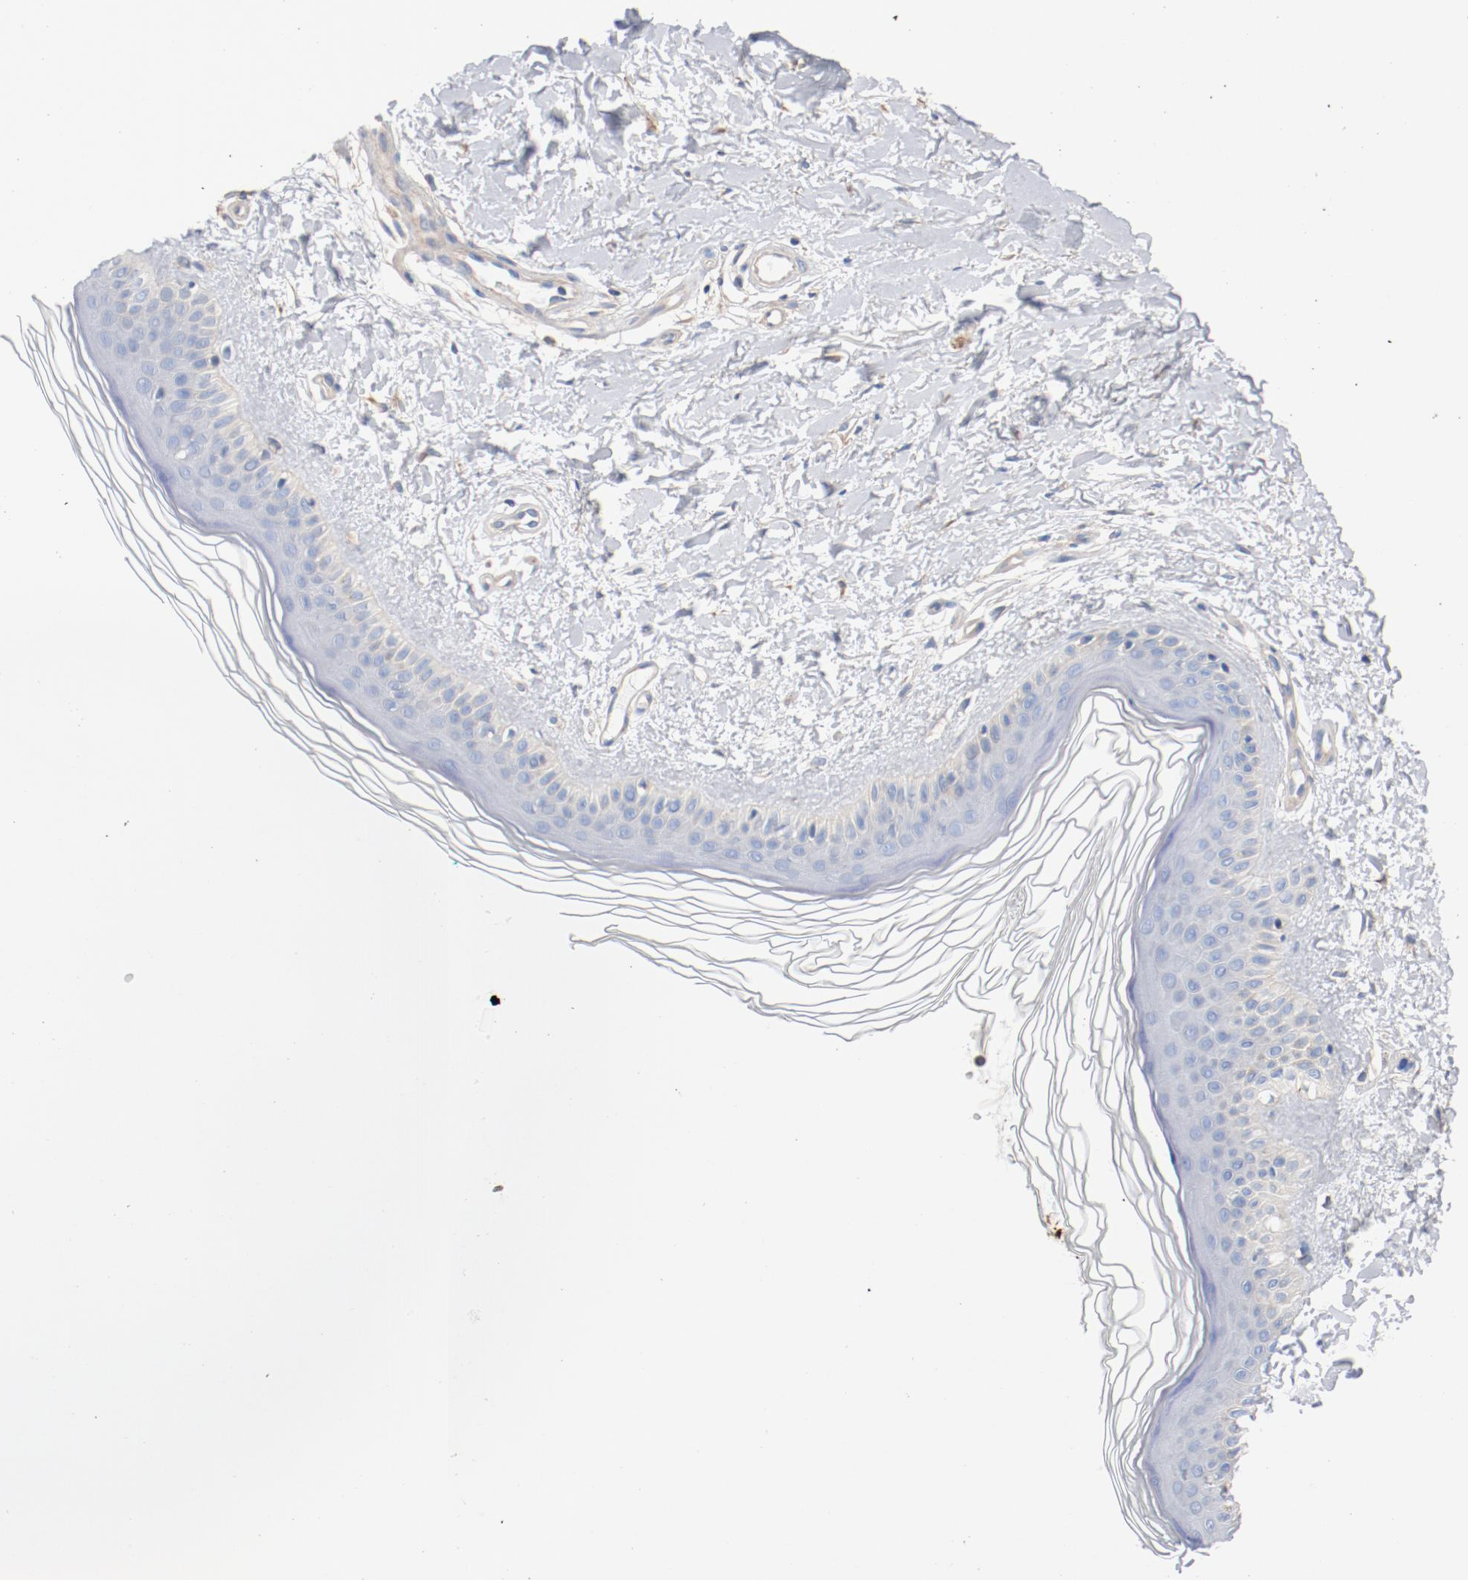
{"staining": {"intensity": "negative", "quantity": "none", "location": "none"}, "tissue": "skin", "cell_type": "Fibroblasts", "image_type": "normal", "snomed": [{"axis": "morphology", "description": "Normal tissue, NOS"}, {"axis": "topography", "description": "Skin"}], "caption": "IHC histopathology image of normal skin: skin stained with DAB displays no significant protein expression in fibroblasts. (DAB immunohistochemistry (IHC) visualized using brightfield microscopy, high magnification).", "gene": "ILK", "patient": {"sex": "female", "age": 19}}